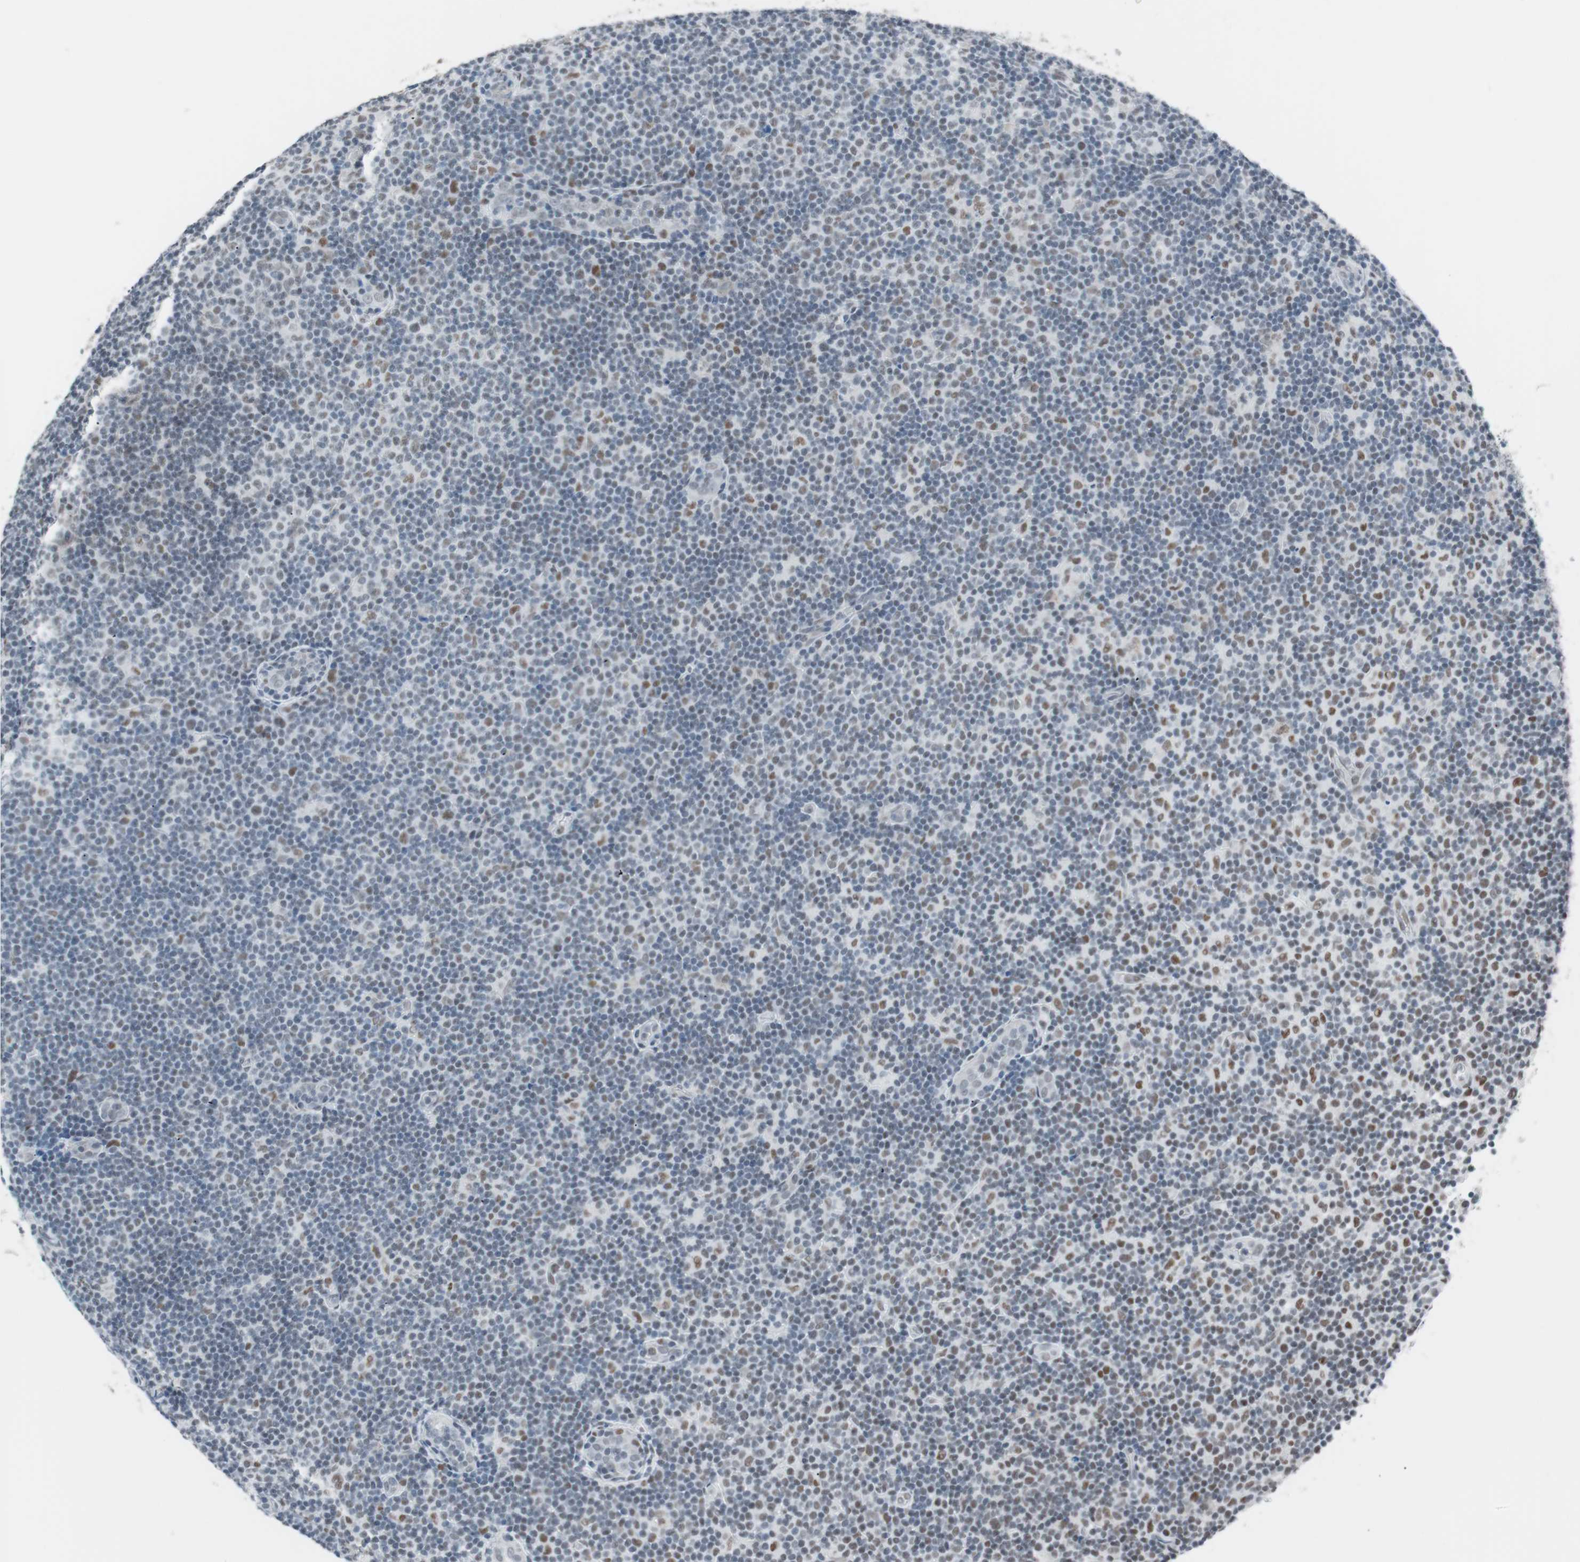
{"staining": {"intensity": "moderate", "quantity": "25%-75%", "location": "nuclear"}, "tissue": "lymphoma", "cell_type": "Tumor cells", "image_type": "cancer", "snomed": [{"axis": "morphology", "description": "Malignant lymphoma, non-Hodgkin's type, Low grade"}, {"axis": "topography", "description": "Lymph node"}], "caption": "High-magnification brightfield microscopy of malignant lymphoma, non-Hodgkin's type (low-grade) stained with DAB (brown) and counterstained with hematoxylin (blue). tumor cells exhibit moderate nuclear staining is seen in approximately25%-75% of cells.", "gene": "ARID1A", "patient": {"sex": "male", "age": 83}}